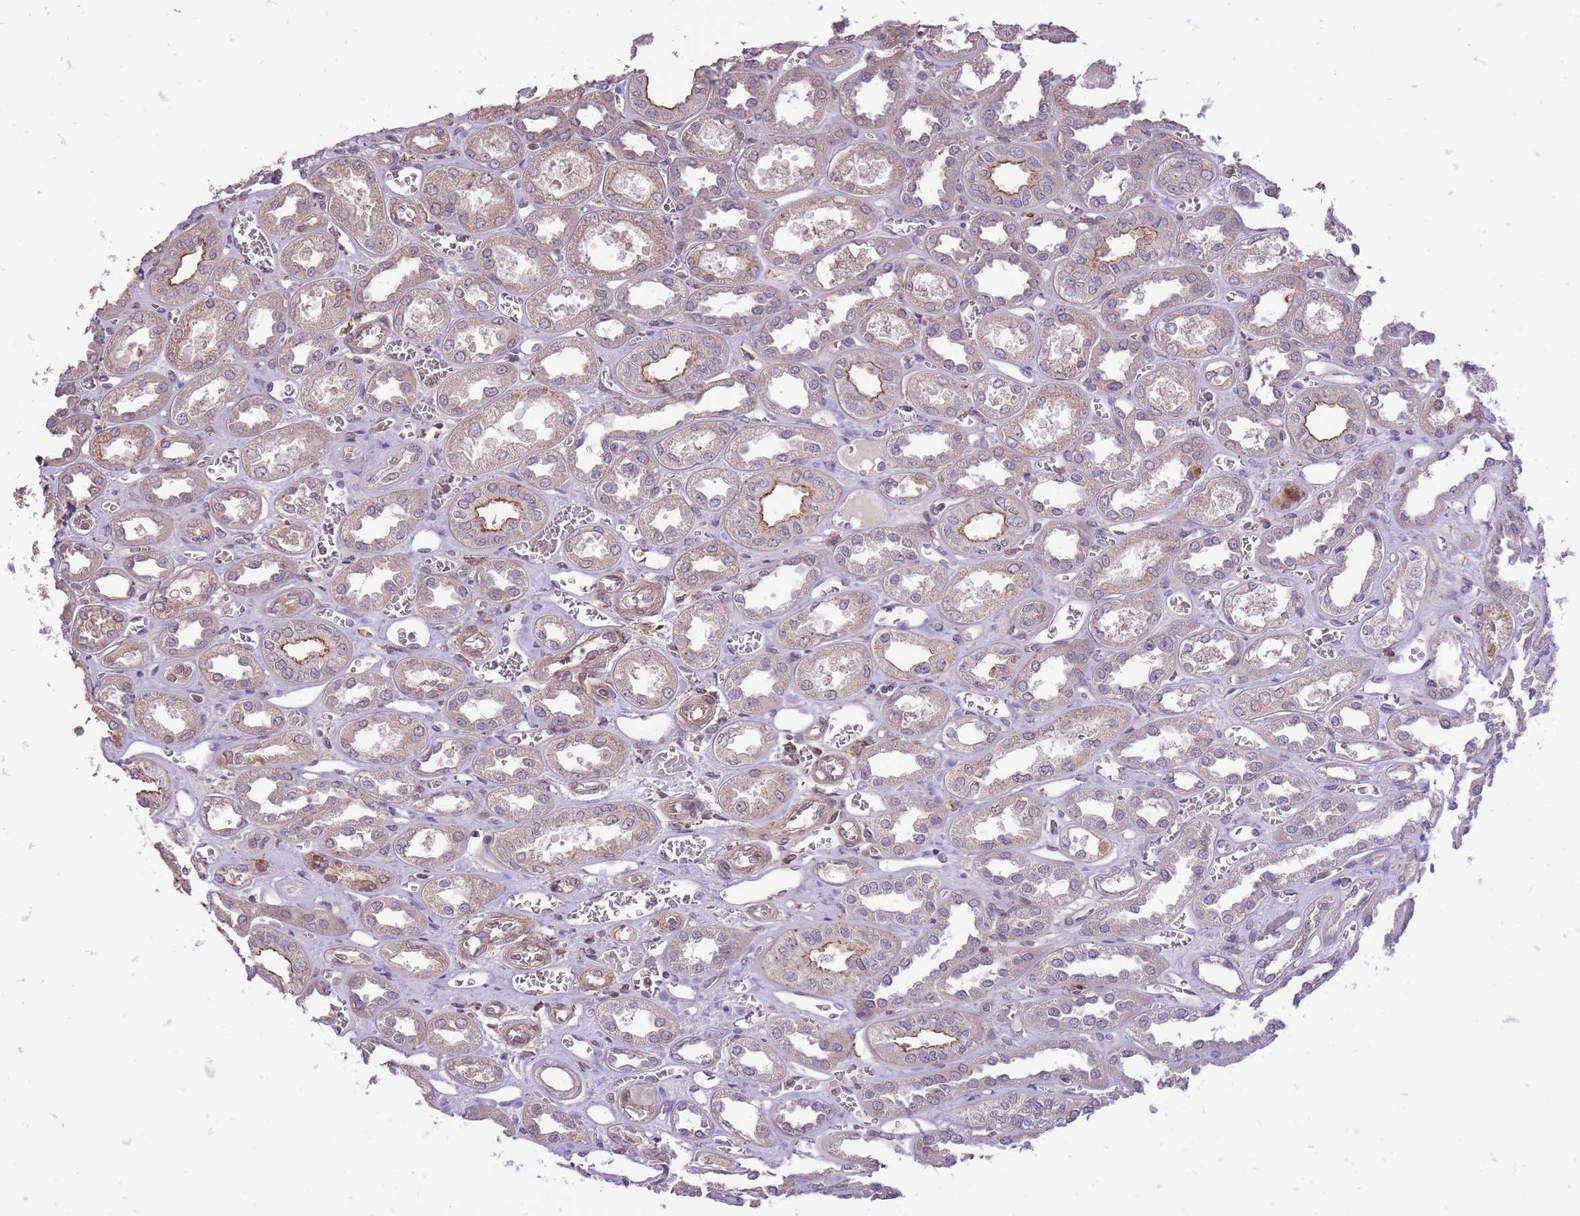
{"staining": {"intensity": "moderate", "quantity": "25%-75%", "location": "cytoplasmic/membranous,nuclear"}, "tissue": "kidney", "cell_type": "Cells in glomeruli", "image_type": "normal", "snomed": [{"axis": "morphology", "description": "Normal tissue, NOS"}, {"axis": "morphology", "description": "Adenocarcinoma, NOS"}, {"axis": "topography", "description": "Kidney"}], "caption": "An image of human kidney stained for a protein shows moderate cytoplasmic/membranous,nuclear brown staining in cells in glomeruli.", "gene": "TET3", "patient": {"sex": "female", "age": 68}}